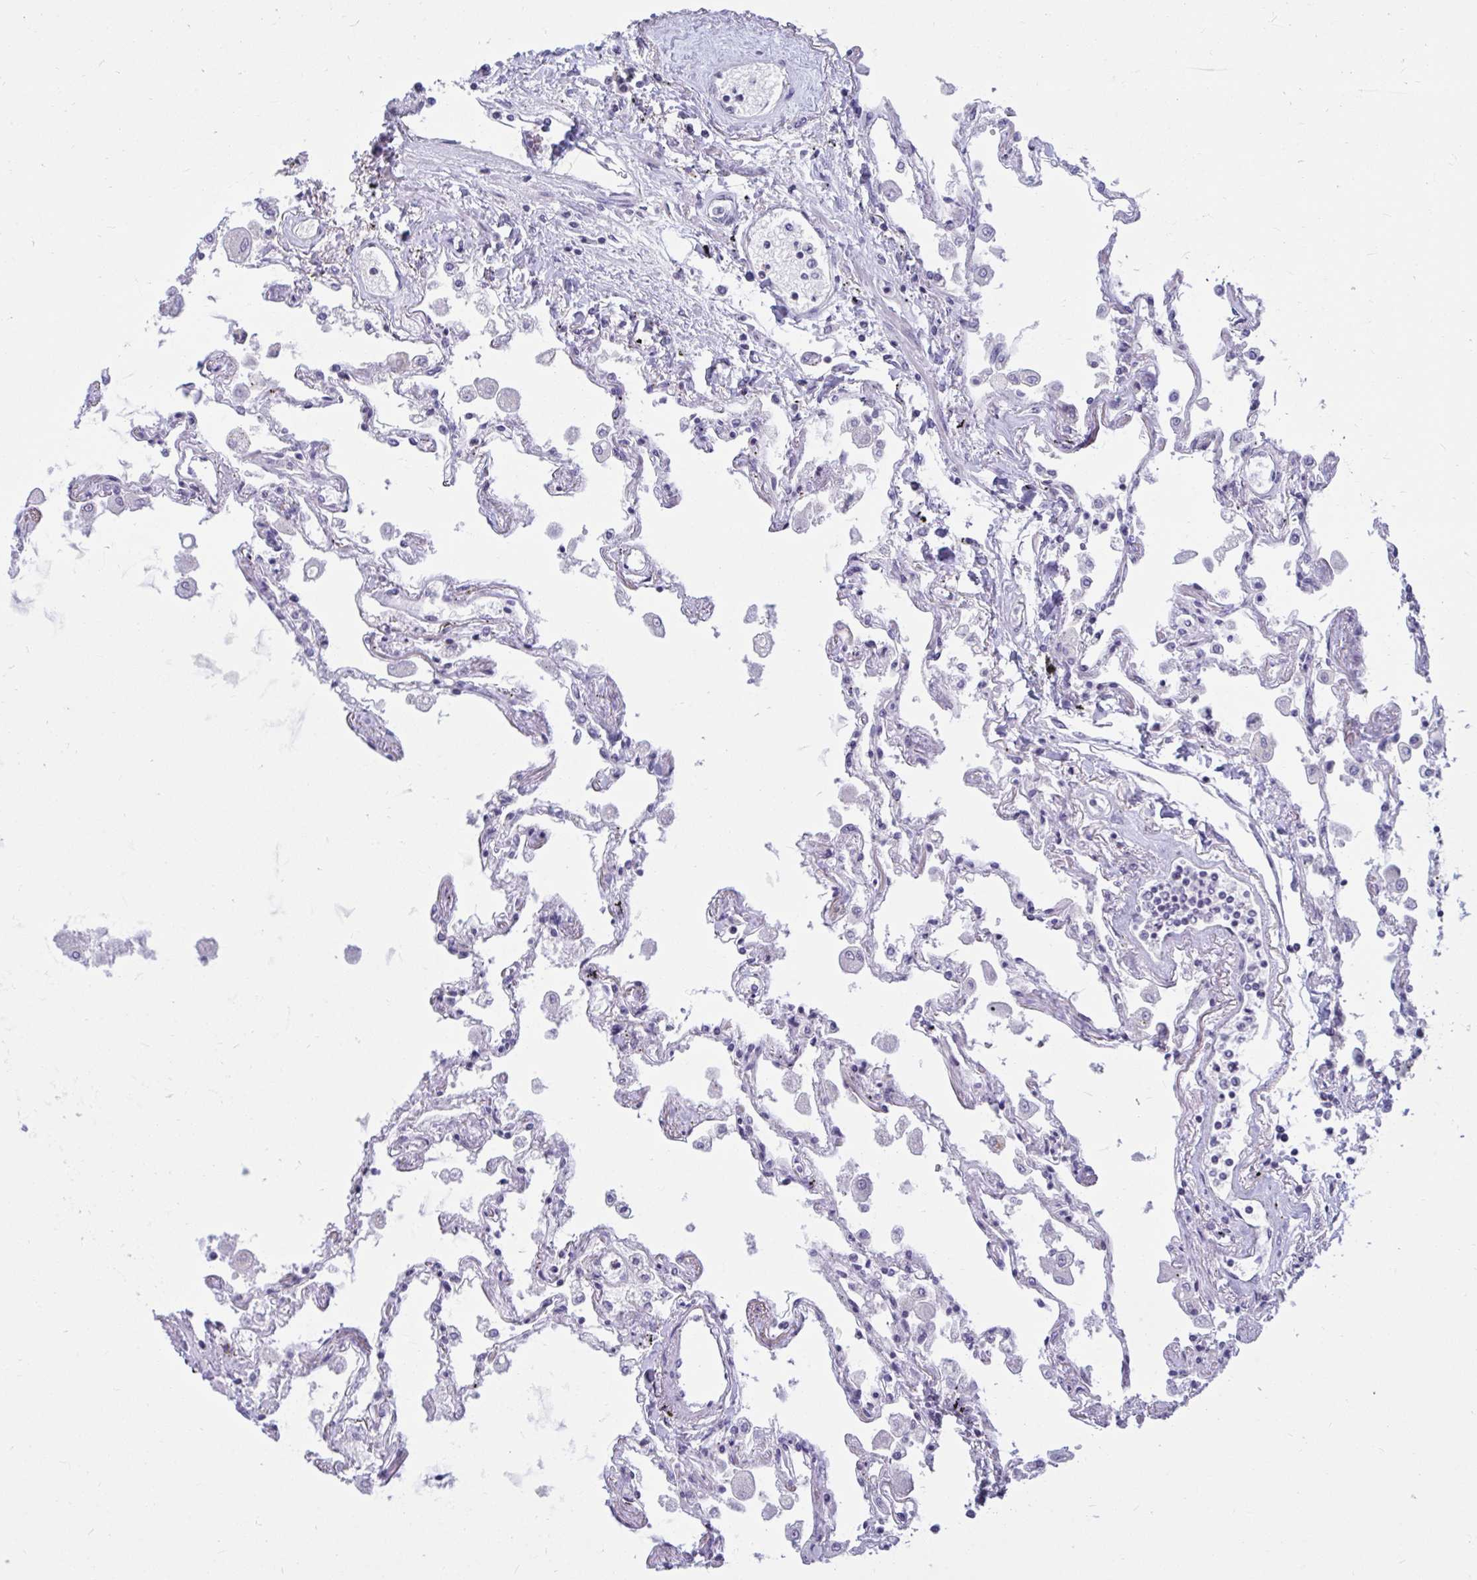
{"staining": {"intensity": "negative", "quantity": "none", "location": "none"}, "tissue": "lung", "cell_type": "Alveolar cells", "image_type": "normal", "snomed": [{"axis": "morphology", "description": "Normal tissue, NOS"}, {"axis": "morphology", "description": "Adenocarcinoma, NOS"}, {"axis": "topography", "description": "Cartilage tissue"}, {"axis": "topography", "description": "Lung"}], "caption": "This is a histopathology image of immunohistochemistry staining of benign lung, which shows no expression in alveolar cells.", "gene": "ARPP19", "patient": {"sex": "female", "age": 67}}